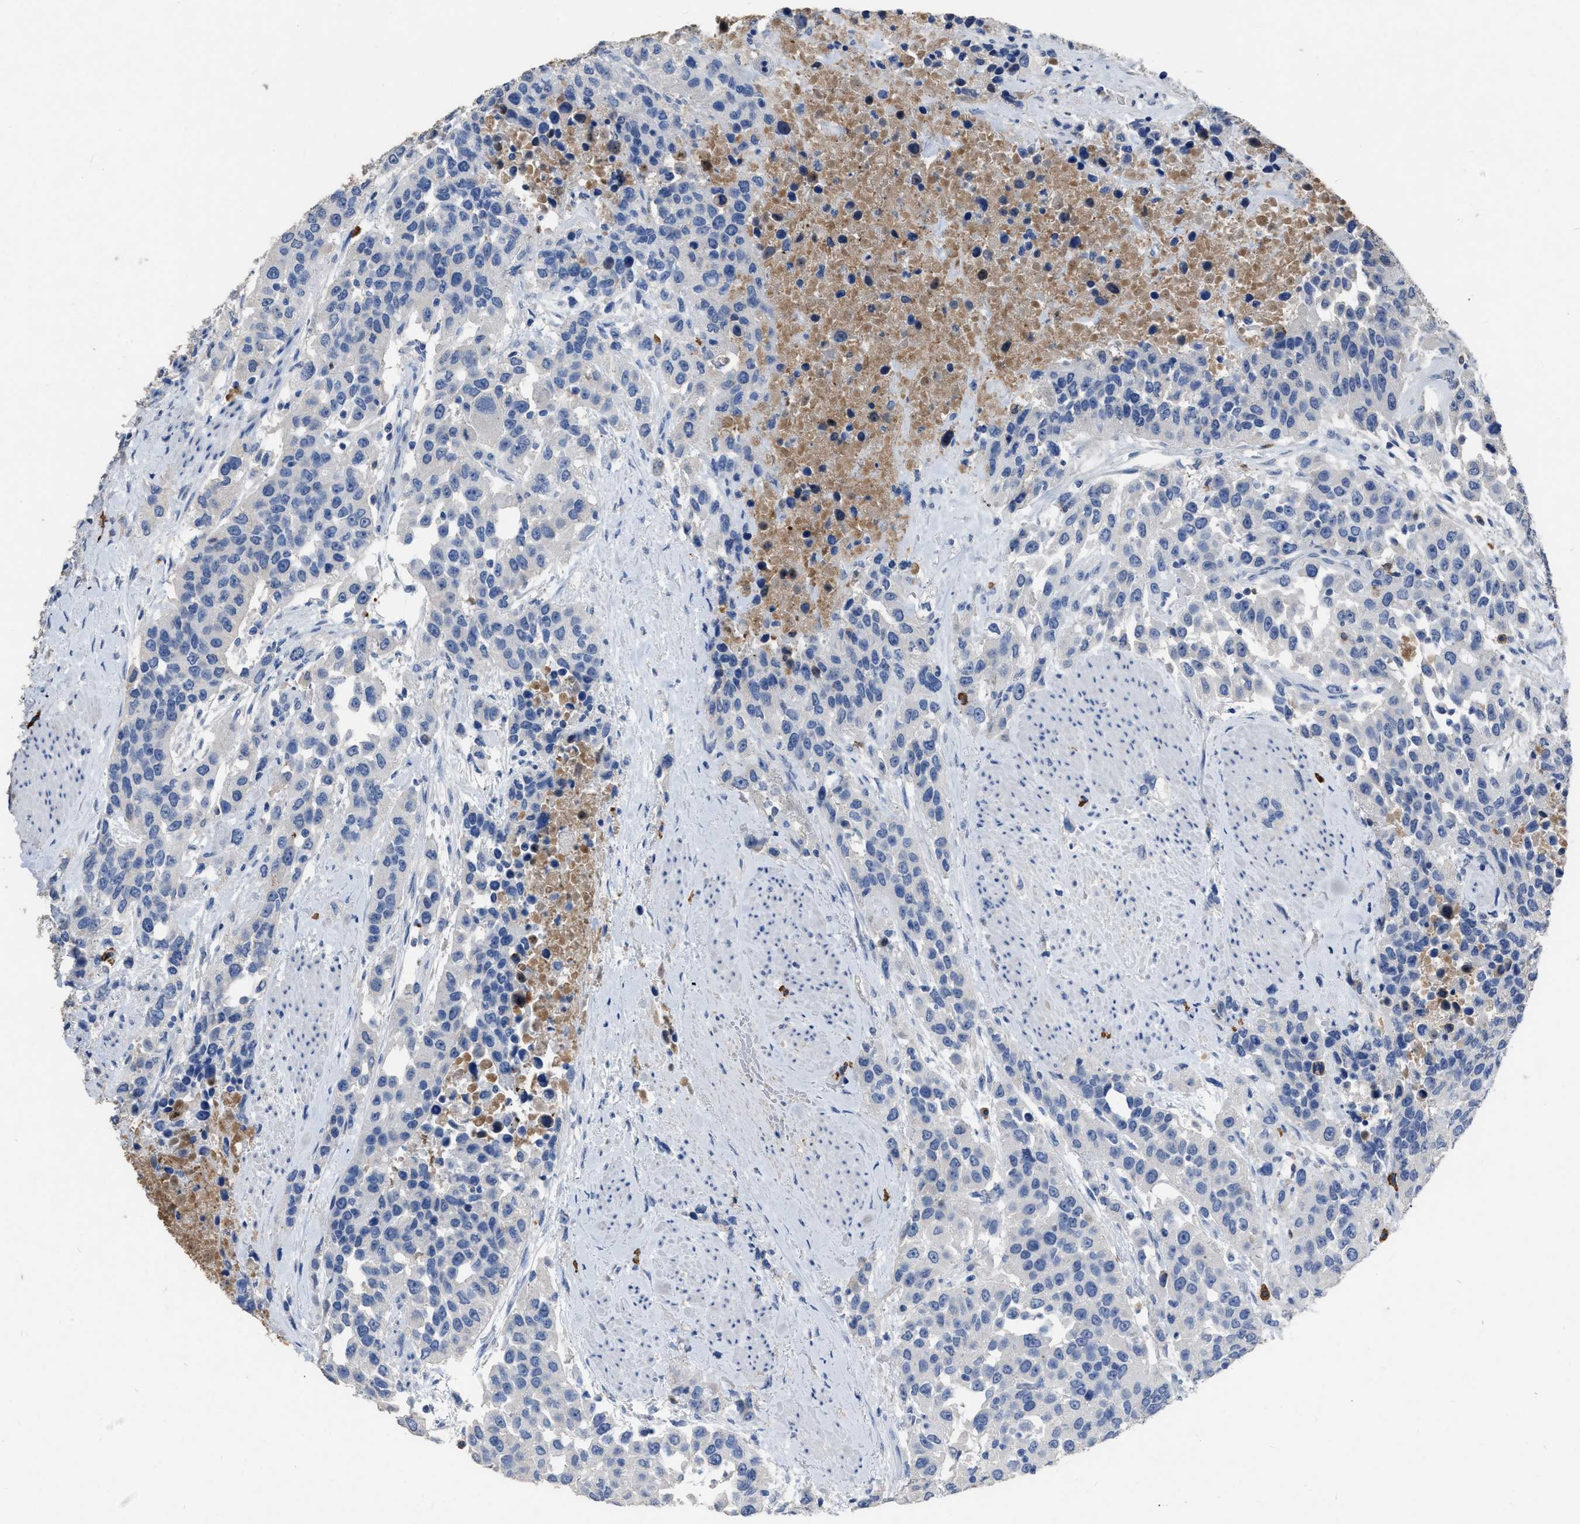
{"staining": {"intensity": "negative", "quantity": "none", "location": "none"}, "tissue": "urothelial cancer", "cell_type": "Tumor cells", "image_type": "cancer", "snomed": [{"axis": "morphology", "description": "Urothelial carcinoma, High grade"}, {"axis": "topography", "description": "Urinary bladder"}], "caption": "Immunohistochemistry (IHC) of high-grade urothelial carcinoma displays no staining in tumor cells.", "gene": "HABP2", "patient": {"sex": "female", "age": 80}}